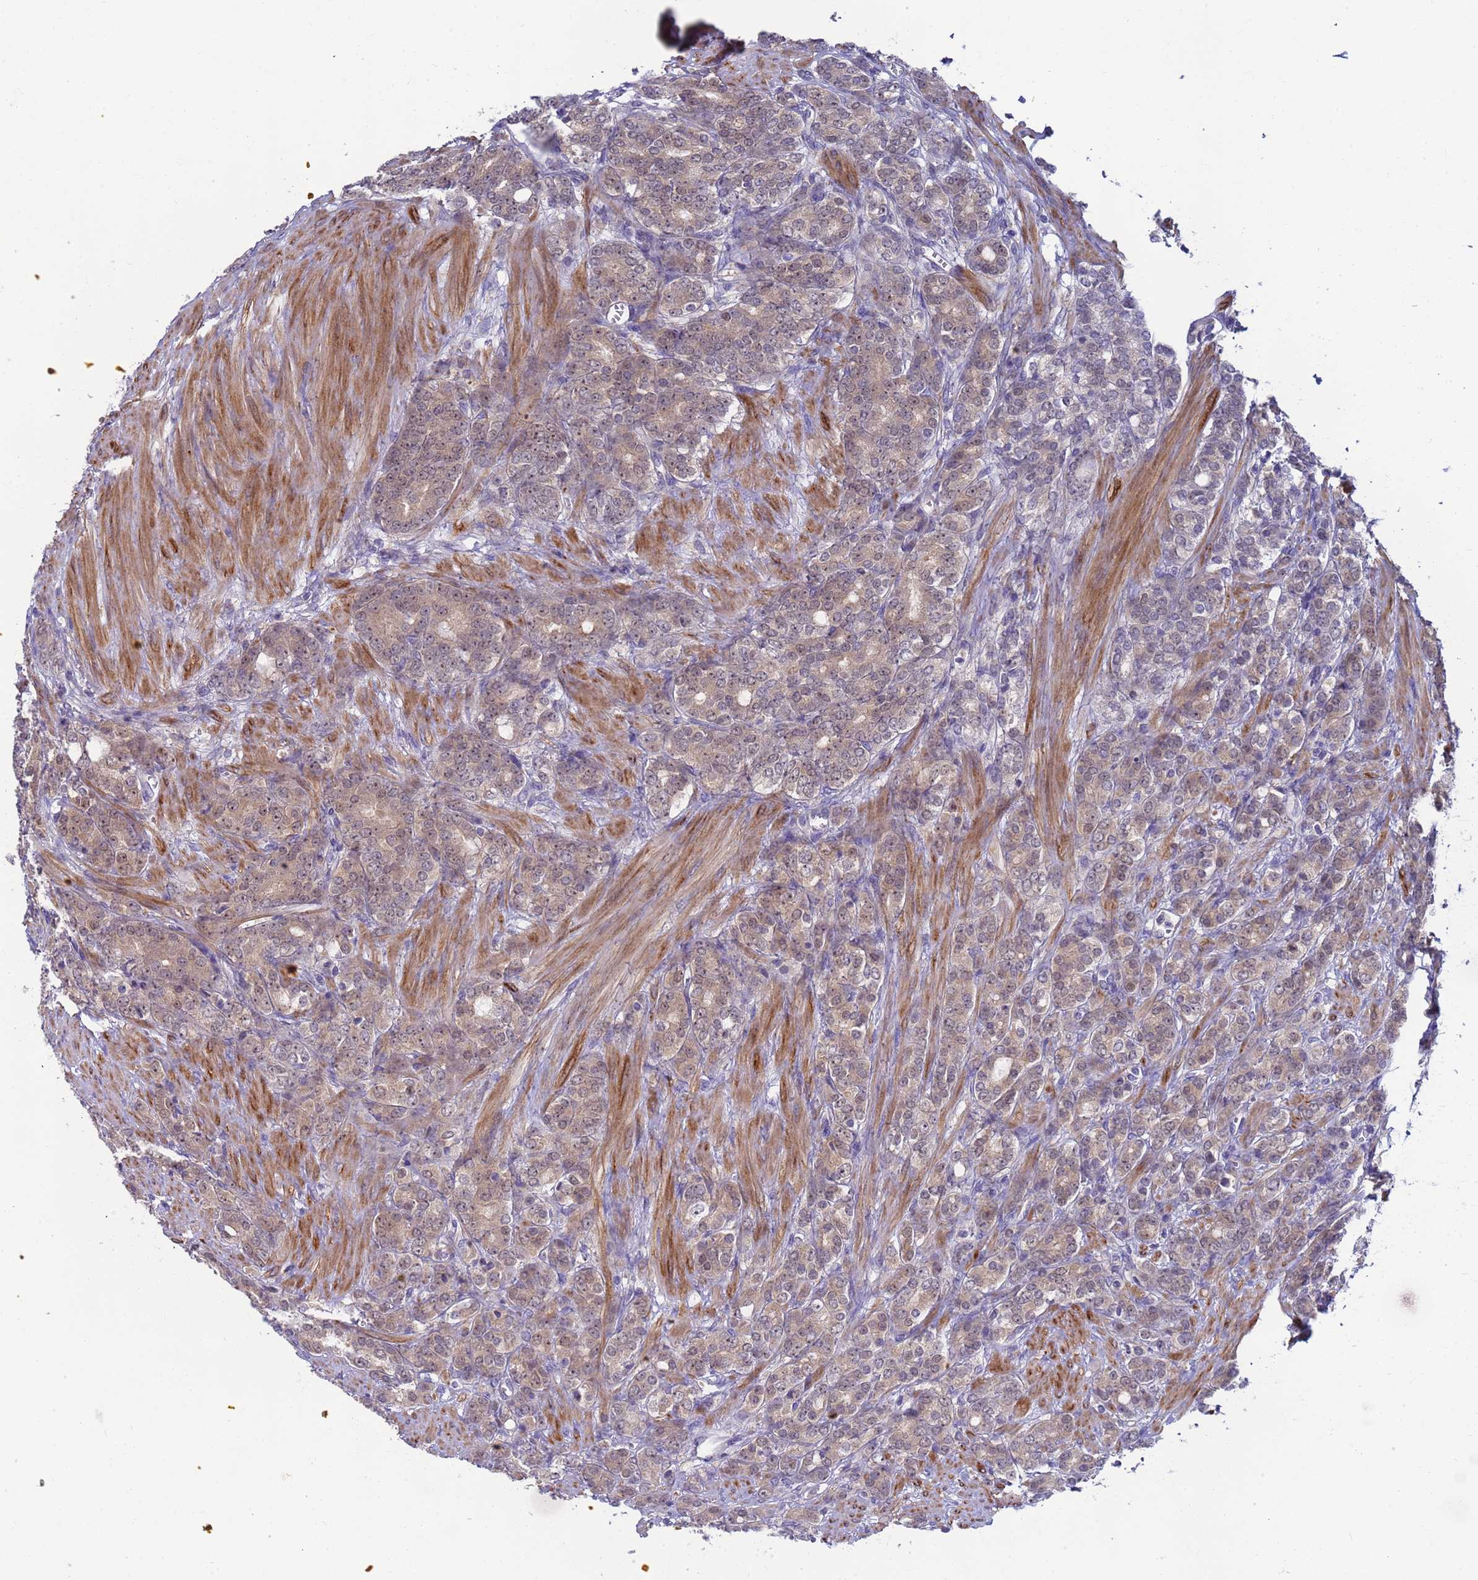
{"staining": {"intensity": "weak", "quantity": ">75%", "location": "cytoplasmic/membranous,nuclear"}, "tissue": "prostate cancer", "cell_type": "Tumor cells", "image_type": "cancer", "snomed": [{"axis": "morphology", "description": "Adenocarcinoma, High grade"}, {"axis": "topography", "description": "Prostate"}], "caption": "Weak cytoplasmic/membranous and nuclear expression is appreciated in about >75% of tumor cells in prostate cancer (adenocarcinoma (high-grade)). (IHC, brightfield microscopy, high magnification).", "gene": "ENOSF1", "patient": {"sex": "male", "age": 62}}